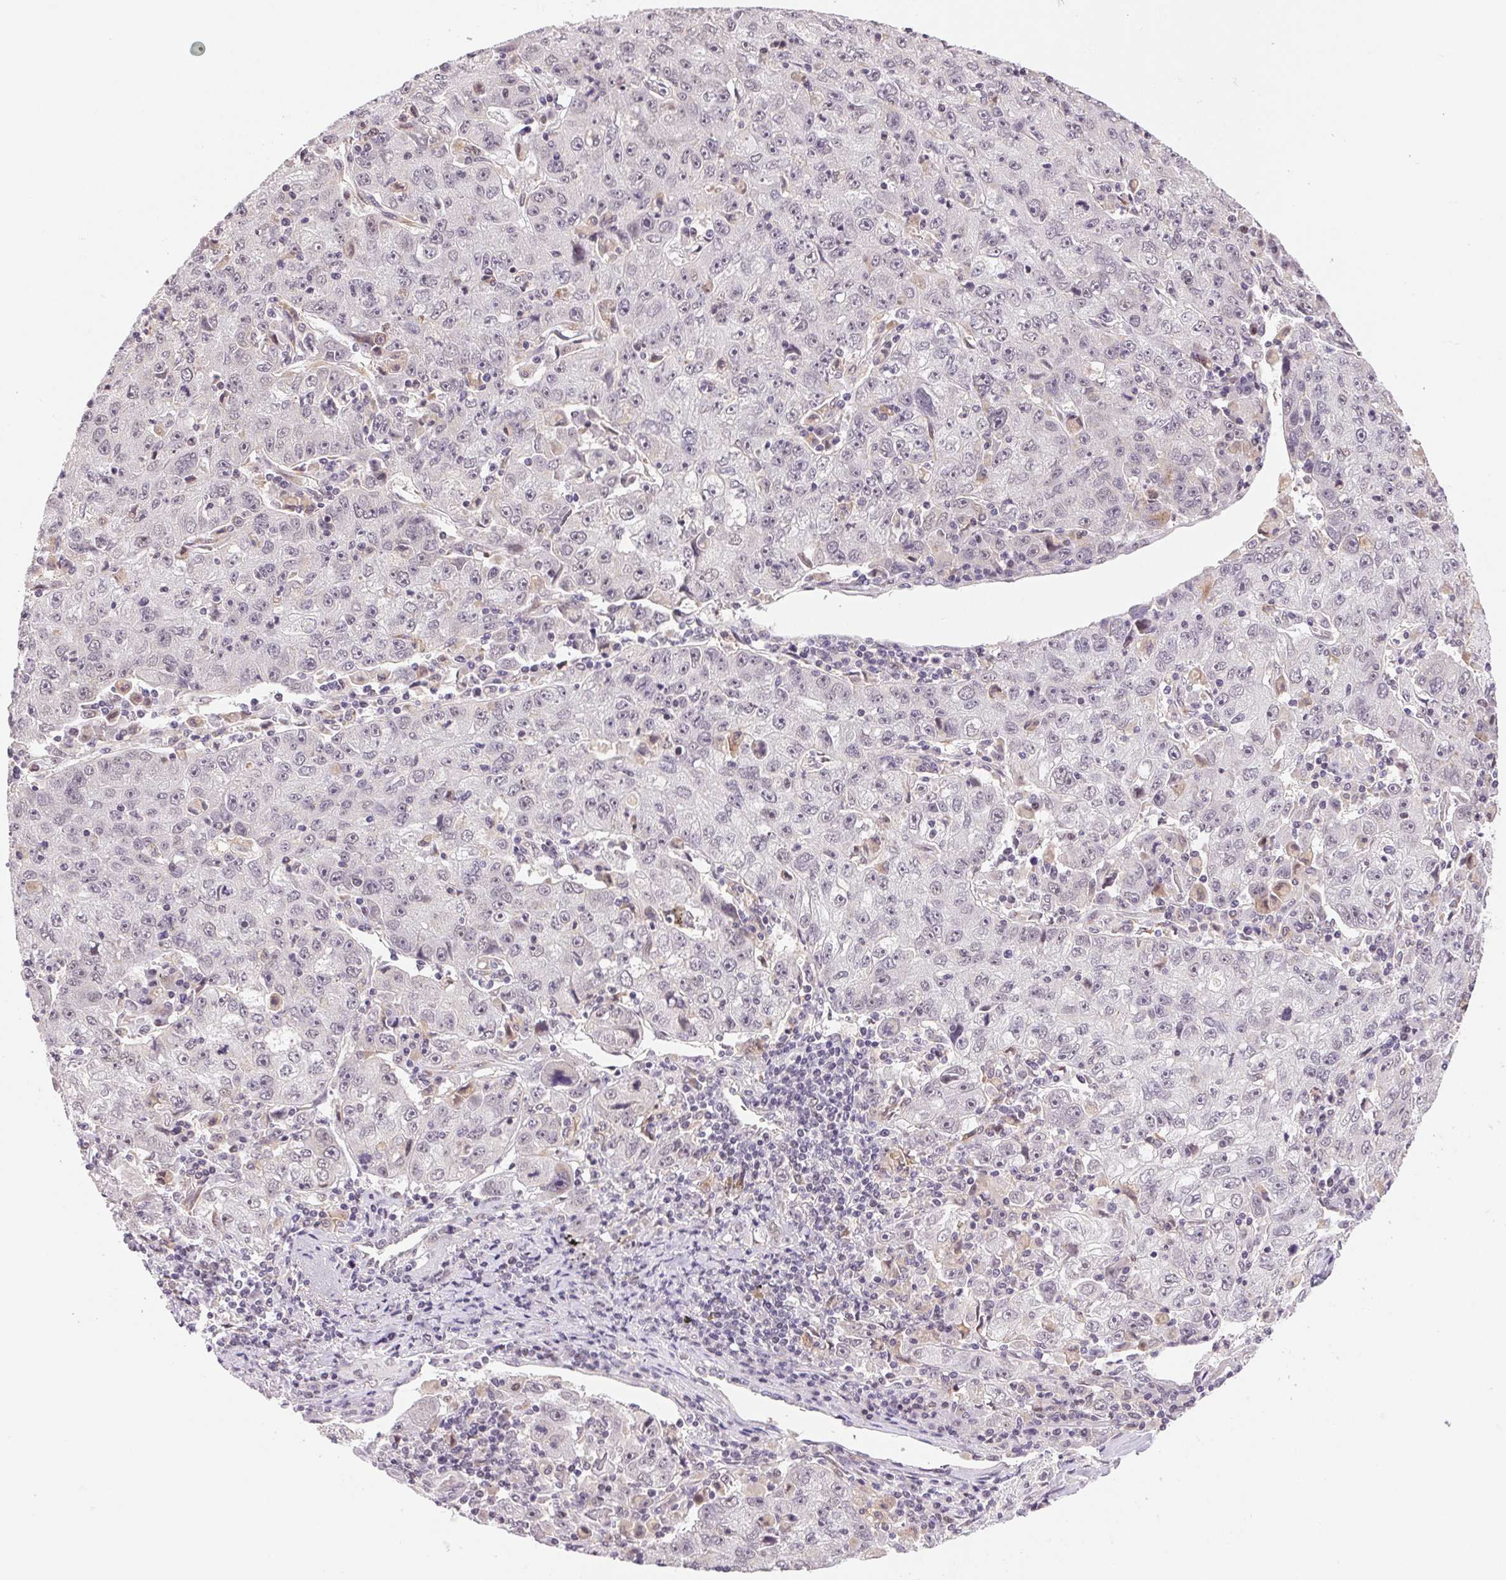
{"staining": {"intensity": "negative", "quantity": "none", "location": "none"}, "tissue": "lung cancer", "cell_type": "Tumor cells", "image_type": "cancer", "snomed": [{"axis": "morphology", "description": "Normal morphology"}, {"axis": "morphology", "description": "Adenocarcinoma, NOS"}, {"axis": "topography", "description": "Lymph node"}, {"axis": "topography", "description": "Lung"}], "caption": "High magnification brightfield microscopy of lung cancer stained with DAB (brown) and counterstained with hematoxylin (blue): tumor cells show no significant staining.", "gene": "GRHL3", "patient": {"sex": "female", "age": 57}}